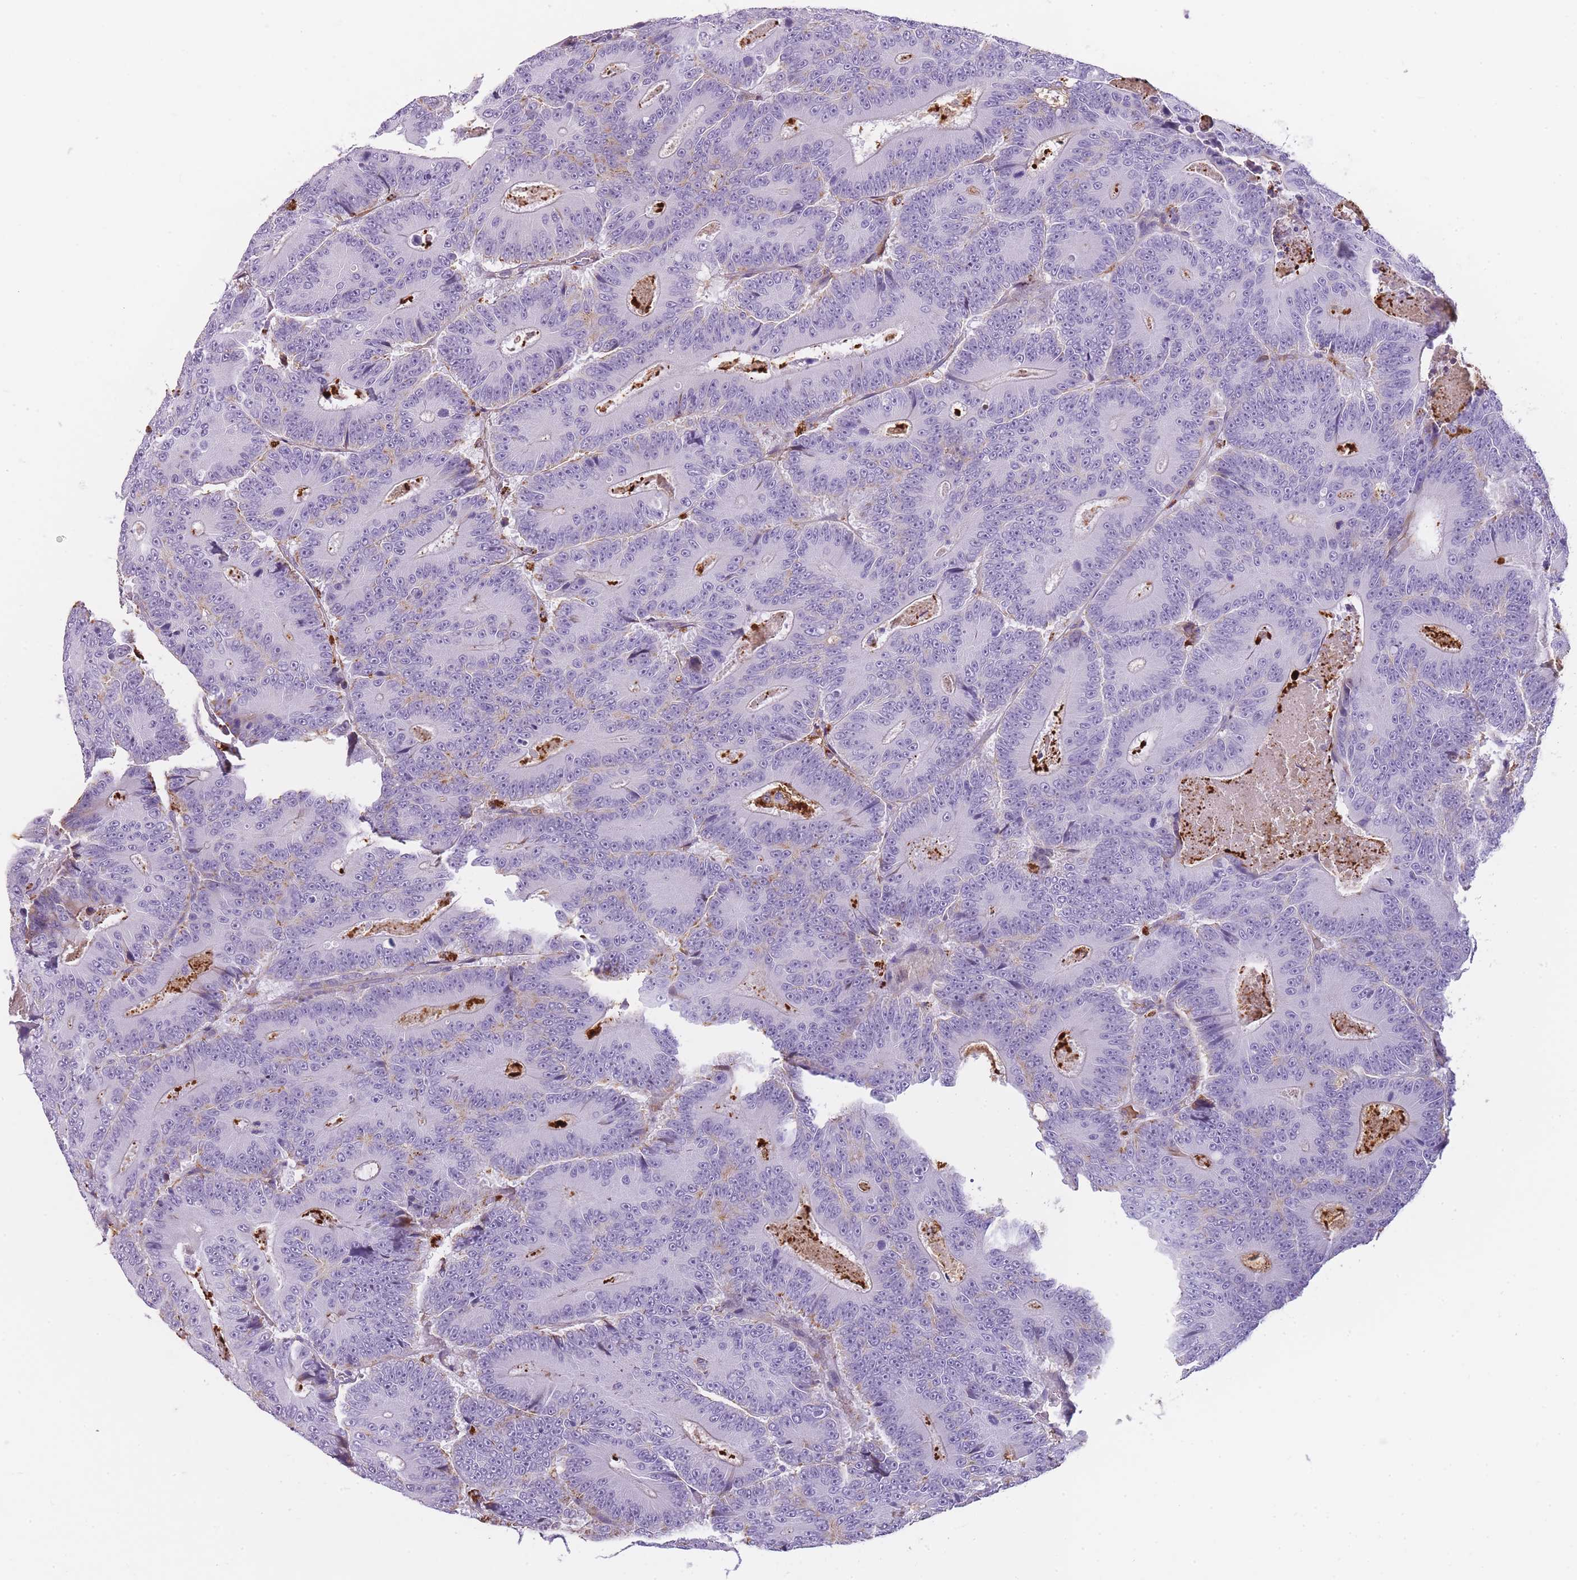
{"staining": {"intensity": "negative", "quantity": "none", "location": "none"}, "tissue": "colorectal cancer", "cell_type": "Tumor cells", "image_type": "cancer", "snomed": [{"axis": "morphology", "description": "Adenocarcinoma, NOS"}, {"axis": "topography", "description": "Colon"}], "caption": "This is an IHC image of colorectal cancer (adenocarcinoma). There is no staining in tumor cells.", "gene": "GNAT1", "patient": {"sex": "male", "age": 83}}